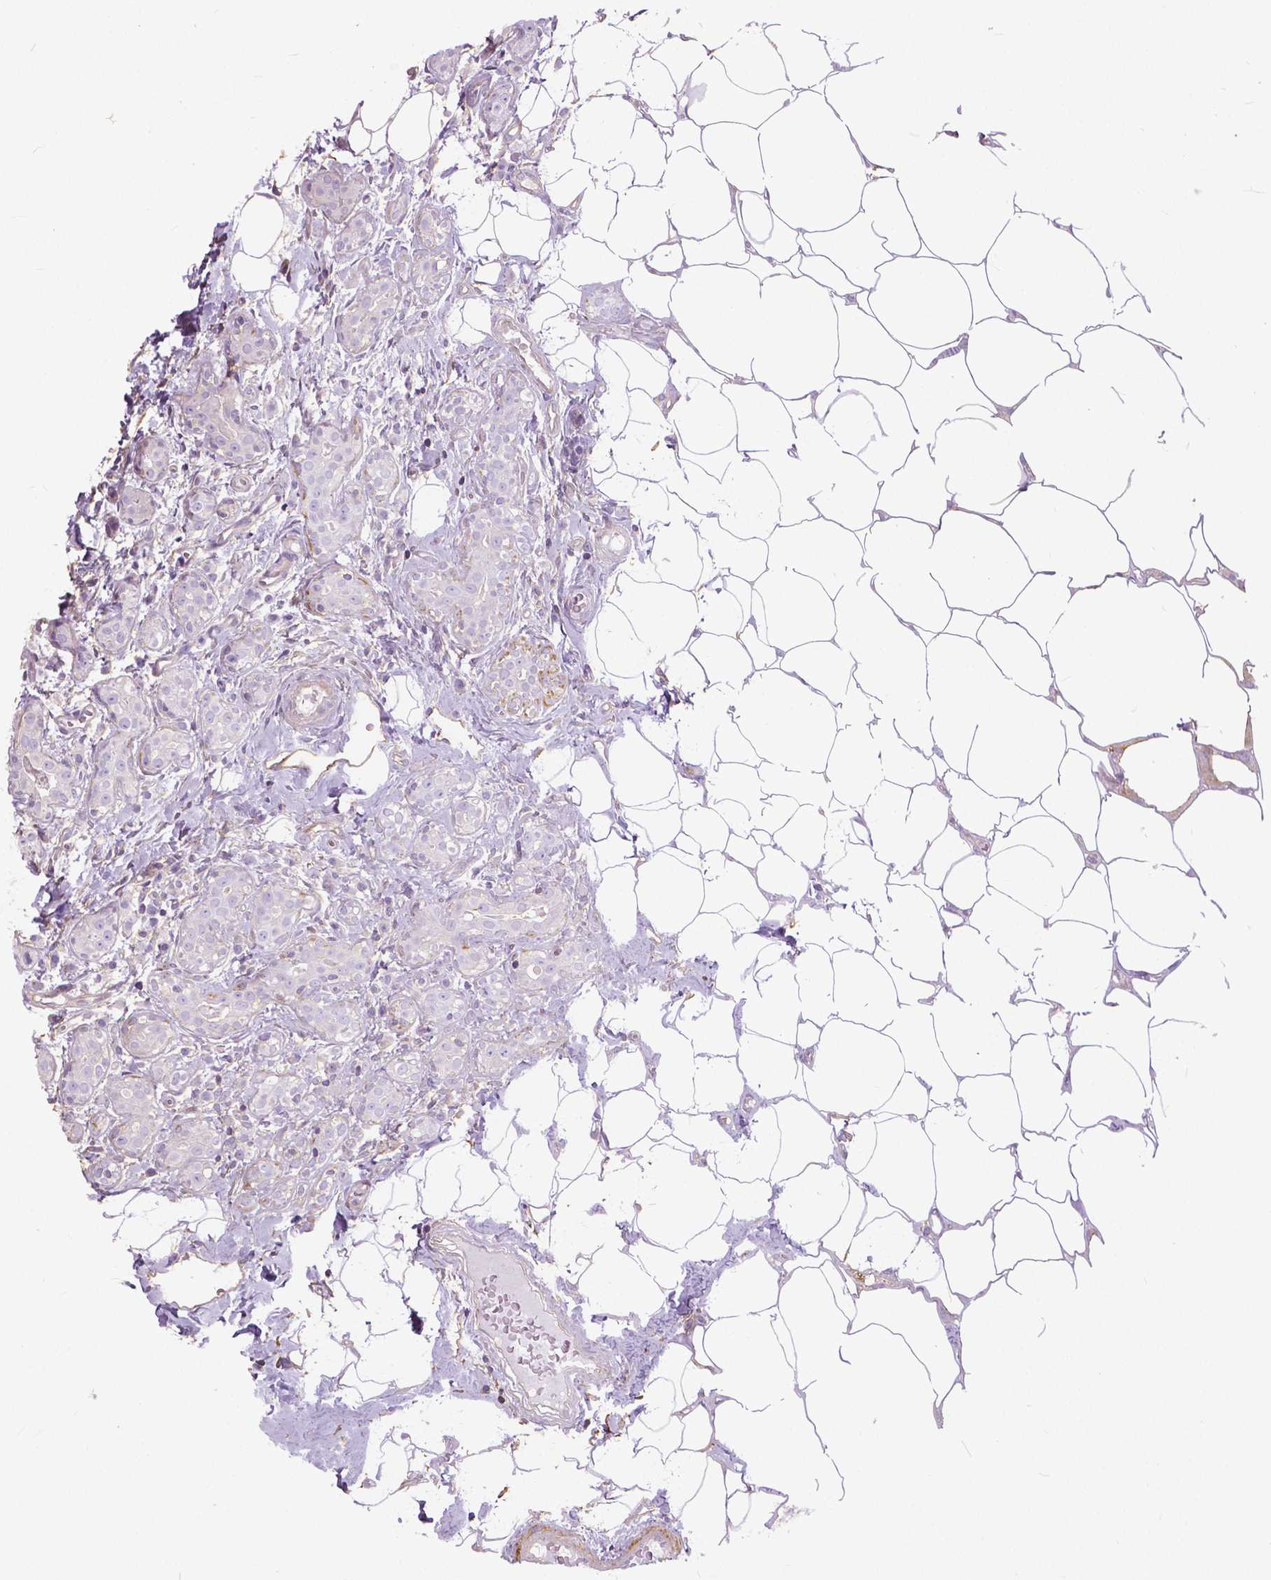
{"staining": {"intensity": "negative", "quantity": "none", "location": "none"}, "tissue": "breast cancer", "cell_type": "Tumor cells", "image_type": "cancer", "snomed": [{"axis": "morphology", "description": "Duct carcinoma"}, {"axis": "topography", "description": "Breast"}], "caption": "DAB immunohistochemical staining of human breast cancer (infiltrating ductal carcinoma) reveals no significant expression in tumor cells.", "gene": "ANXA13", "patient": {"sex": "female", "age": 43}}